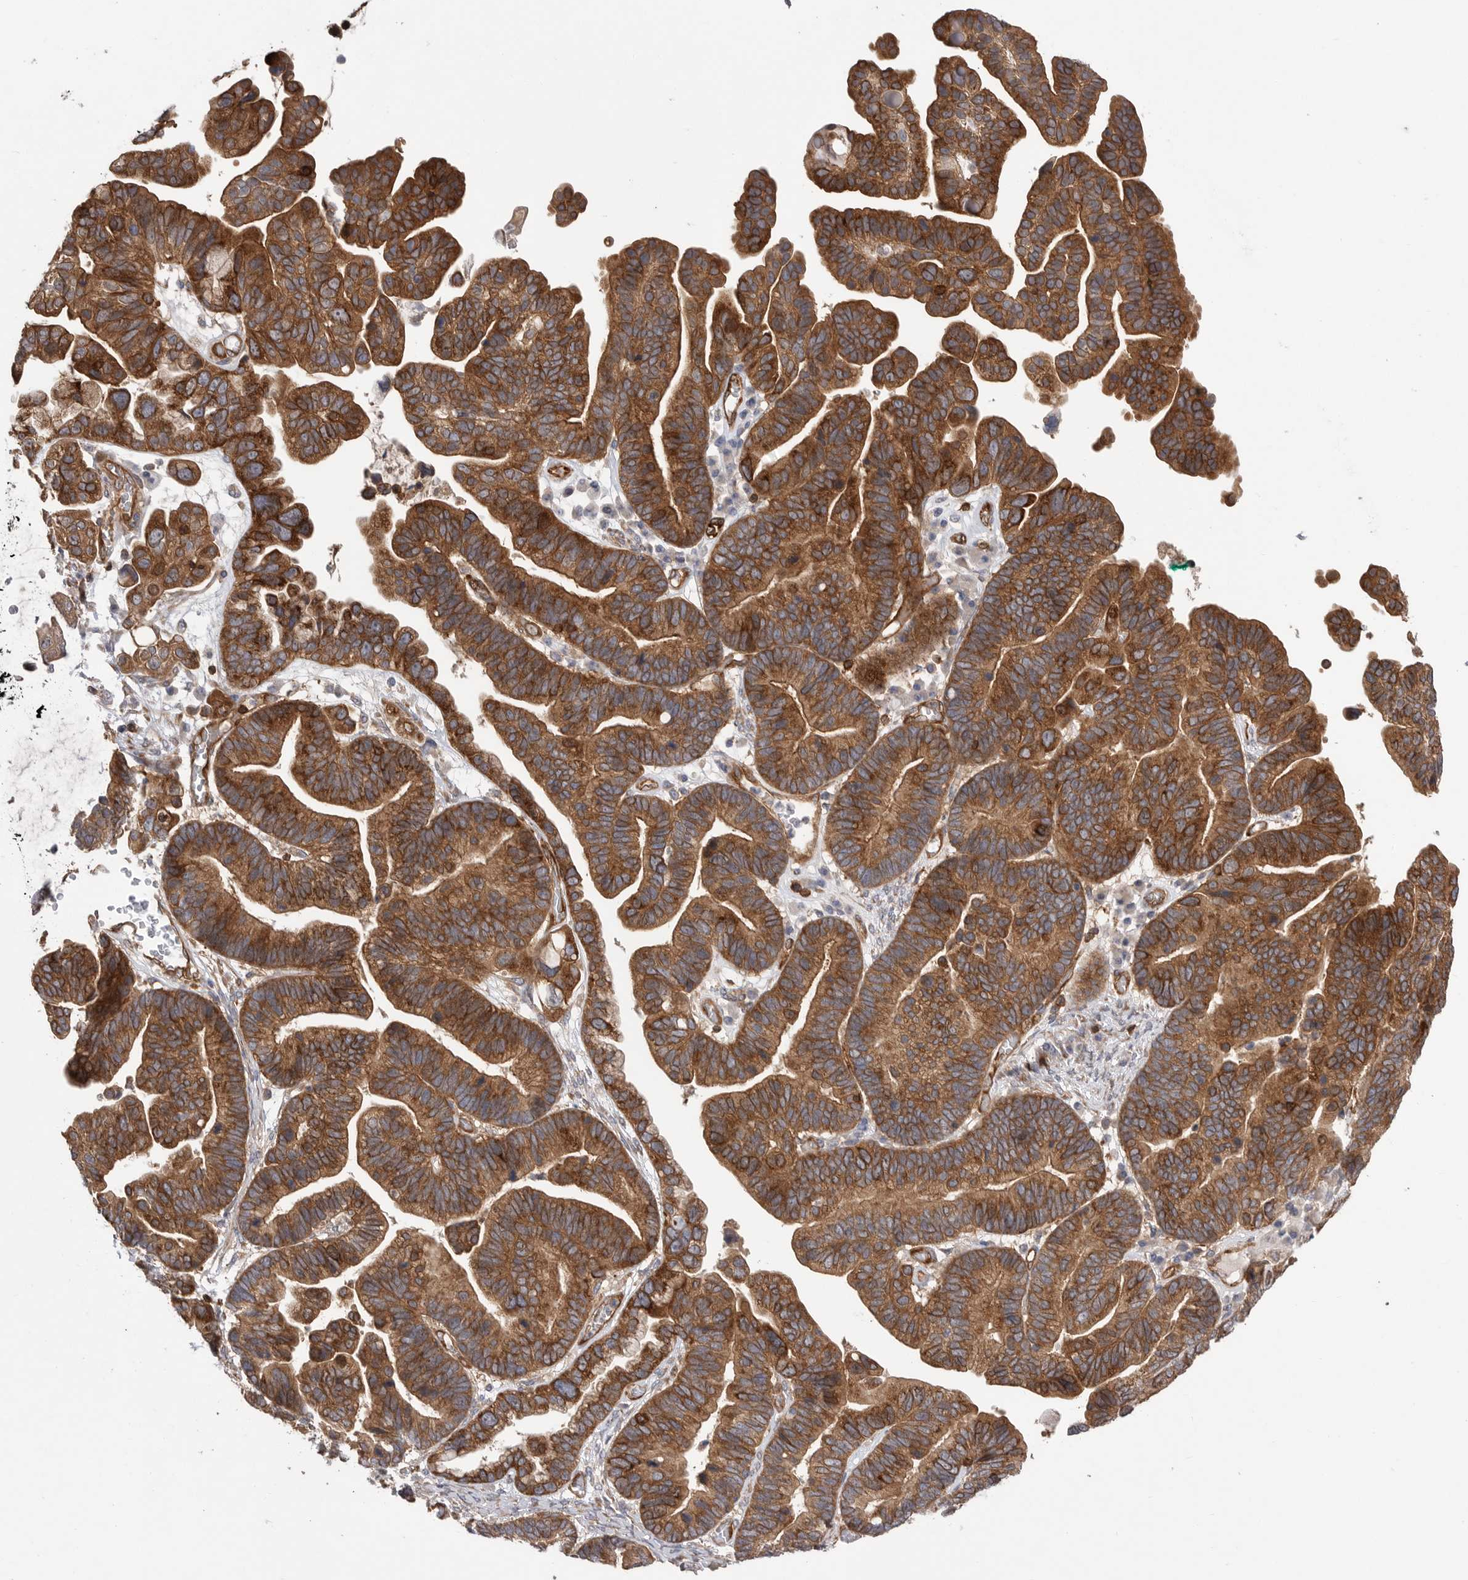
{"staining": {"intensity": "strong", "quantity": ">75%", "location": "cytoplasmic/membranous"}, "tissue": "ovarian cancer", "cell_type": "Tumor cells", "image_type": "cancer", "snomed": [{"axis": "morphology", "description": "Cystadenocarcinoma, serous, NOS"}, {"axis": "topography", "description": "Ovary"}], "caption": "An IHC histopathology image of neoplastic tissue is shown. Protein staining in brown labels strong cytoplasmic/membranous positivity in ovarian cancer (serous cystadenocarcinoma) within tumor cells. (DAB IHC with brightfield microscopy, high magnification).", "gene": "PRKCH", "patient": {"sex": "female", "age": 56}}